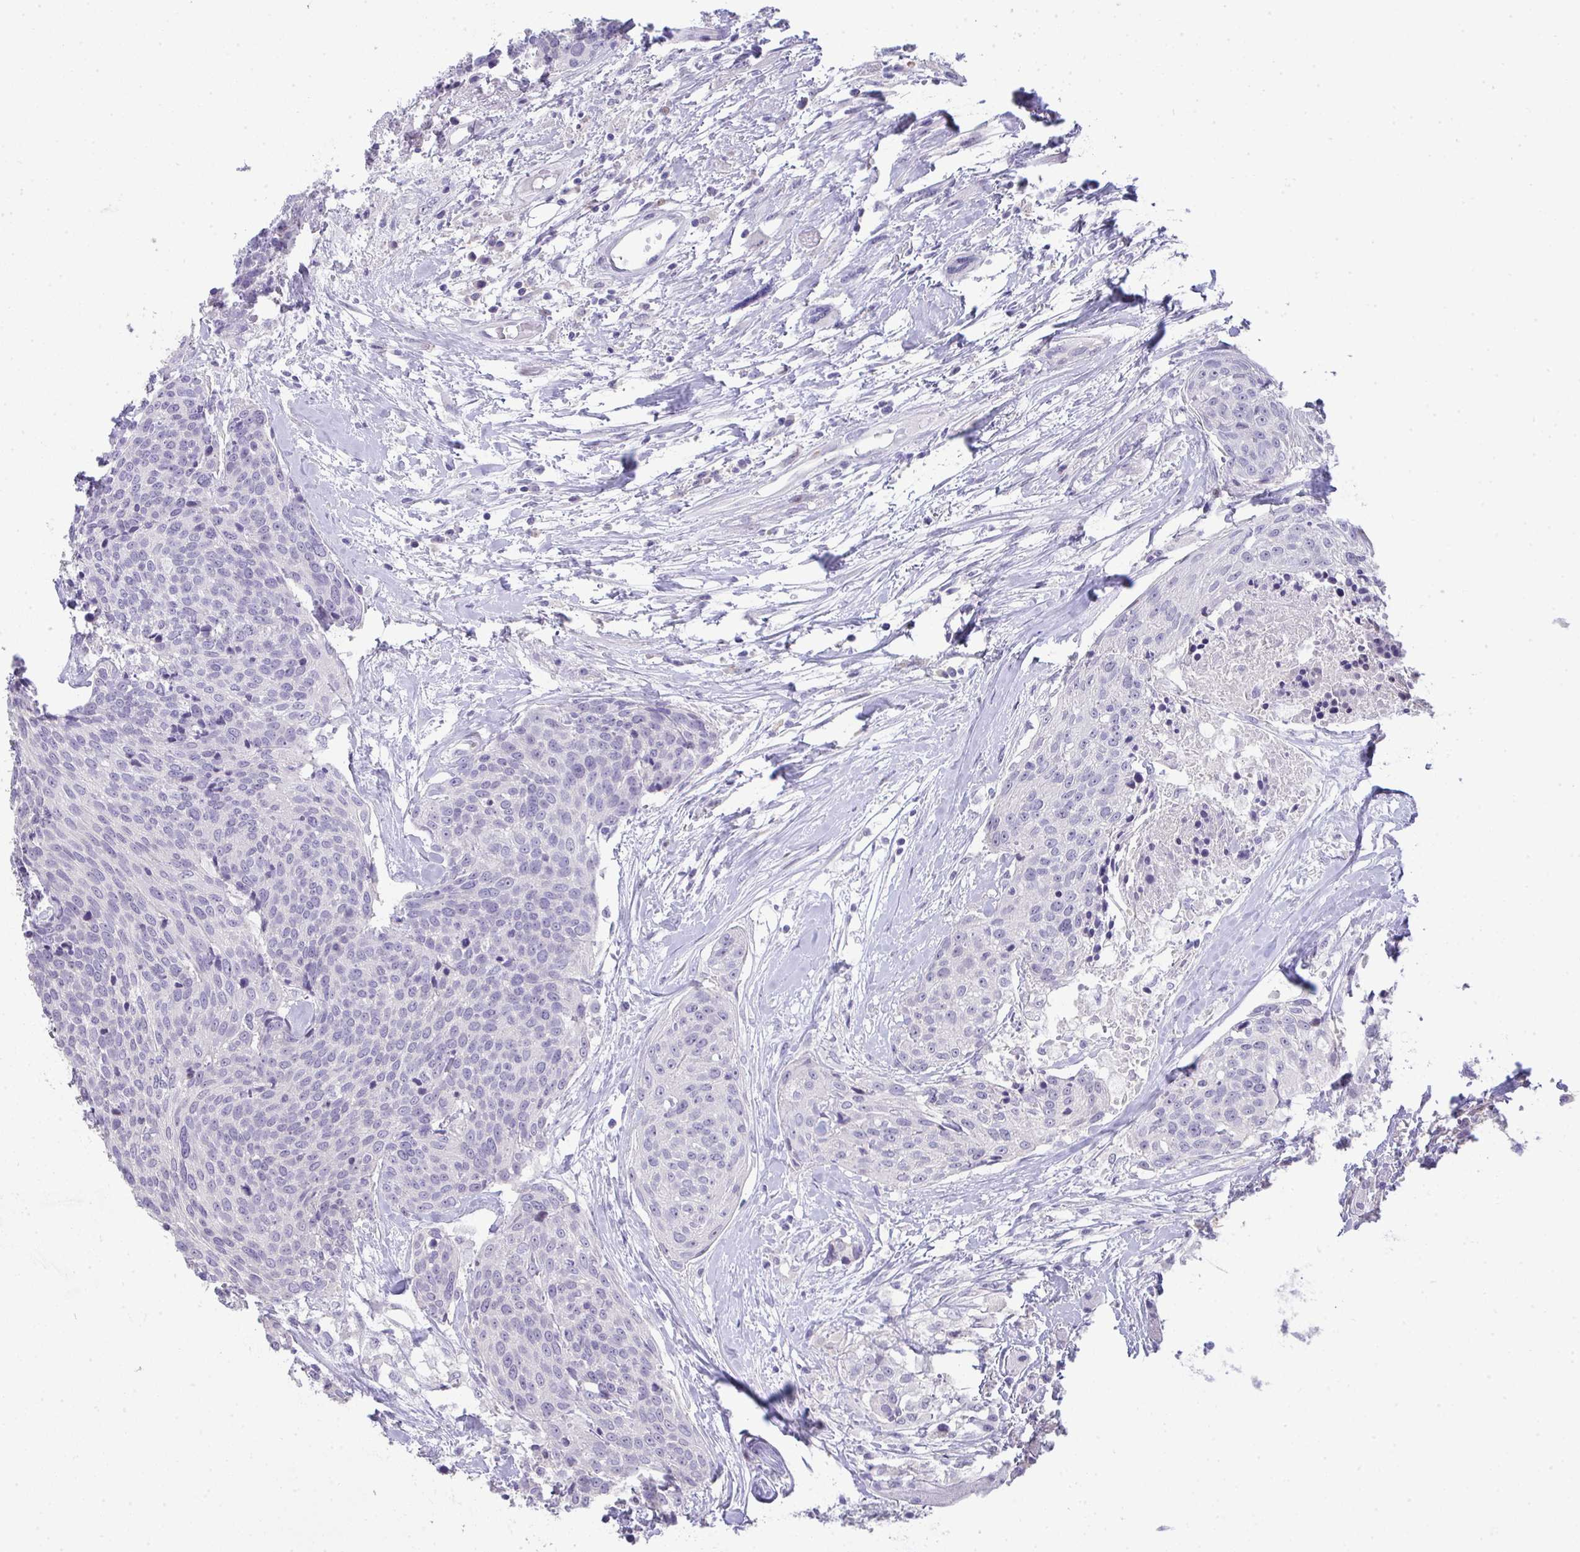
{"staining": {"intensity": "negative", "quantity": "none", "location": "none"}, "tissue": "head and neck cancer", "cell_type": "Tumor cells", "image_type": "cancer", "snomed": [{"axis": "morphology", "description": "Squamous cell carcinoma, NOS"}, {"axis": "topography", "description": "Oral tissue"}, {"axis": "topography", "description": "Head-Neck"}], "caption": "Protein analysis of head and neck cancer (squamous cell carcinoma) demonstrates no significant staining in tumor cells.", "gene": "GALNT16", "patient": {"sex": "male", "age": 64}}